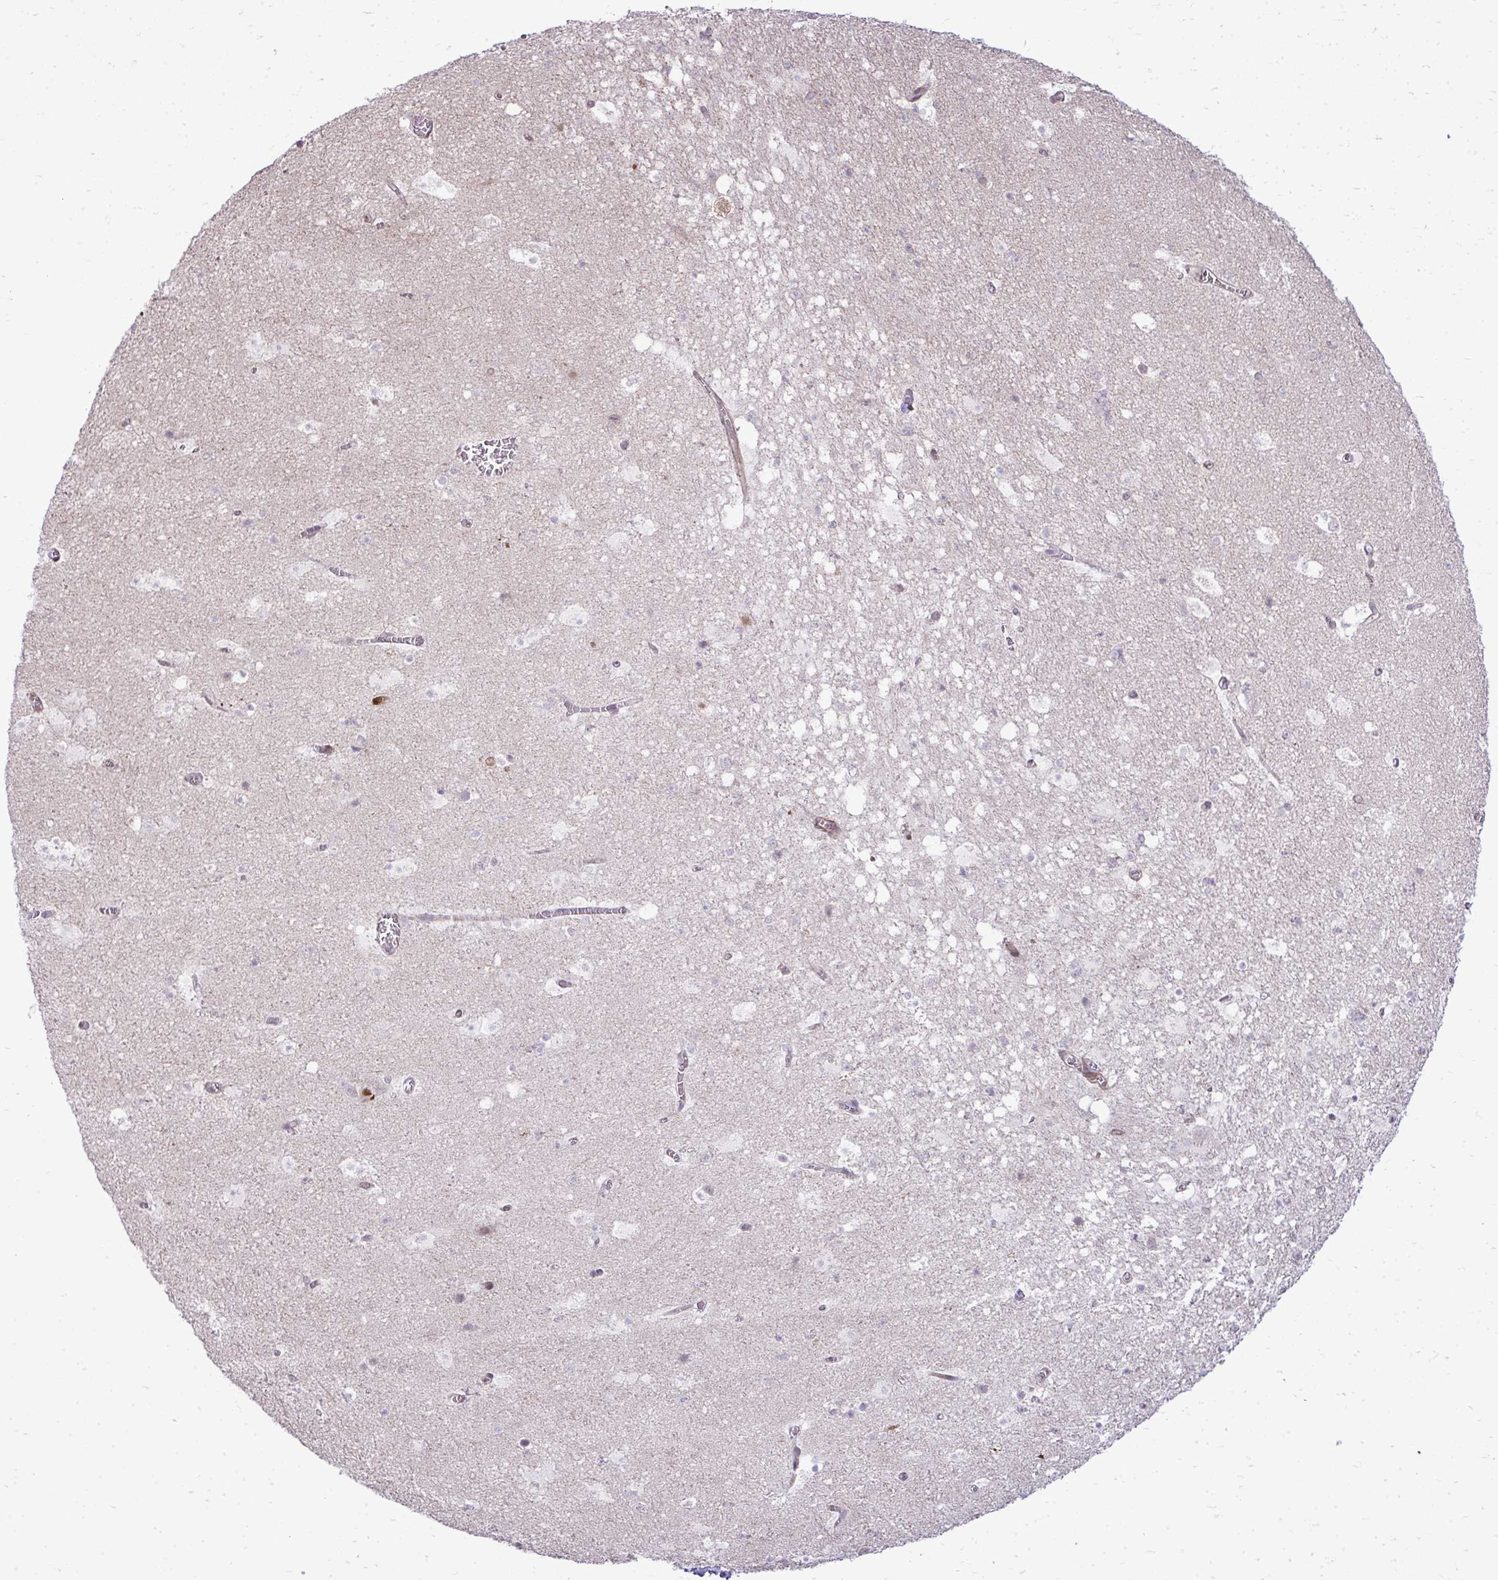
{"staining": {"intensity": "negative", "quantity": "none", "location": "none"}, "tissue": "hippocampus", "cell_type": "Glial cells", "image_type": "normal", "snomed": [{"axis": "morphology", "description": "Normal tissue, NOS"}, {"axis": "topography", "description": "Hippocampus"}], "caption": "Histopathology image shows no protein staining in glial cells of benign hippocampus.", "gene": "ZSCAN9", "patient": {"sex": "female", "age": 42}}